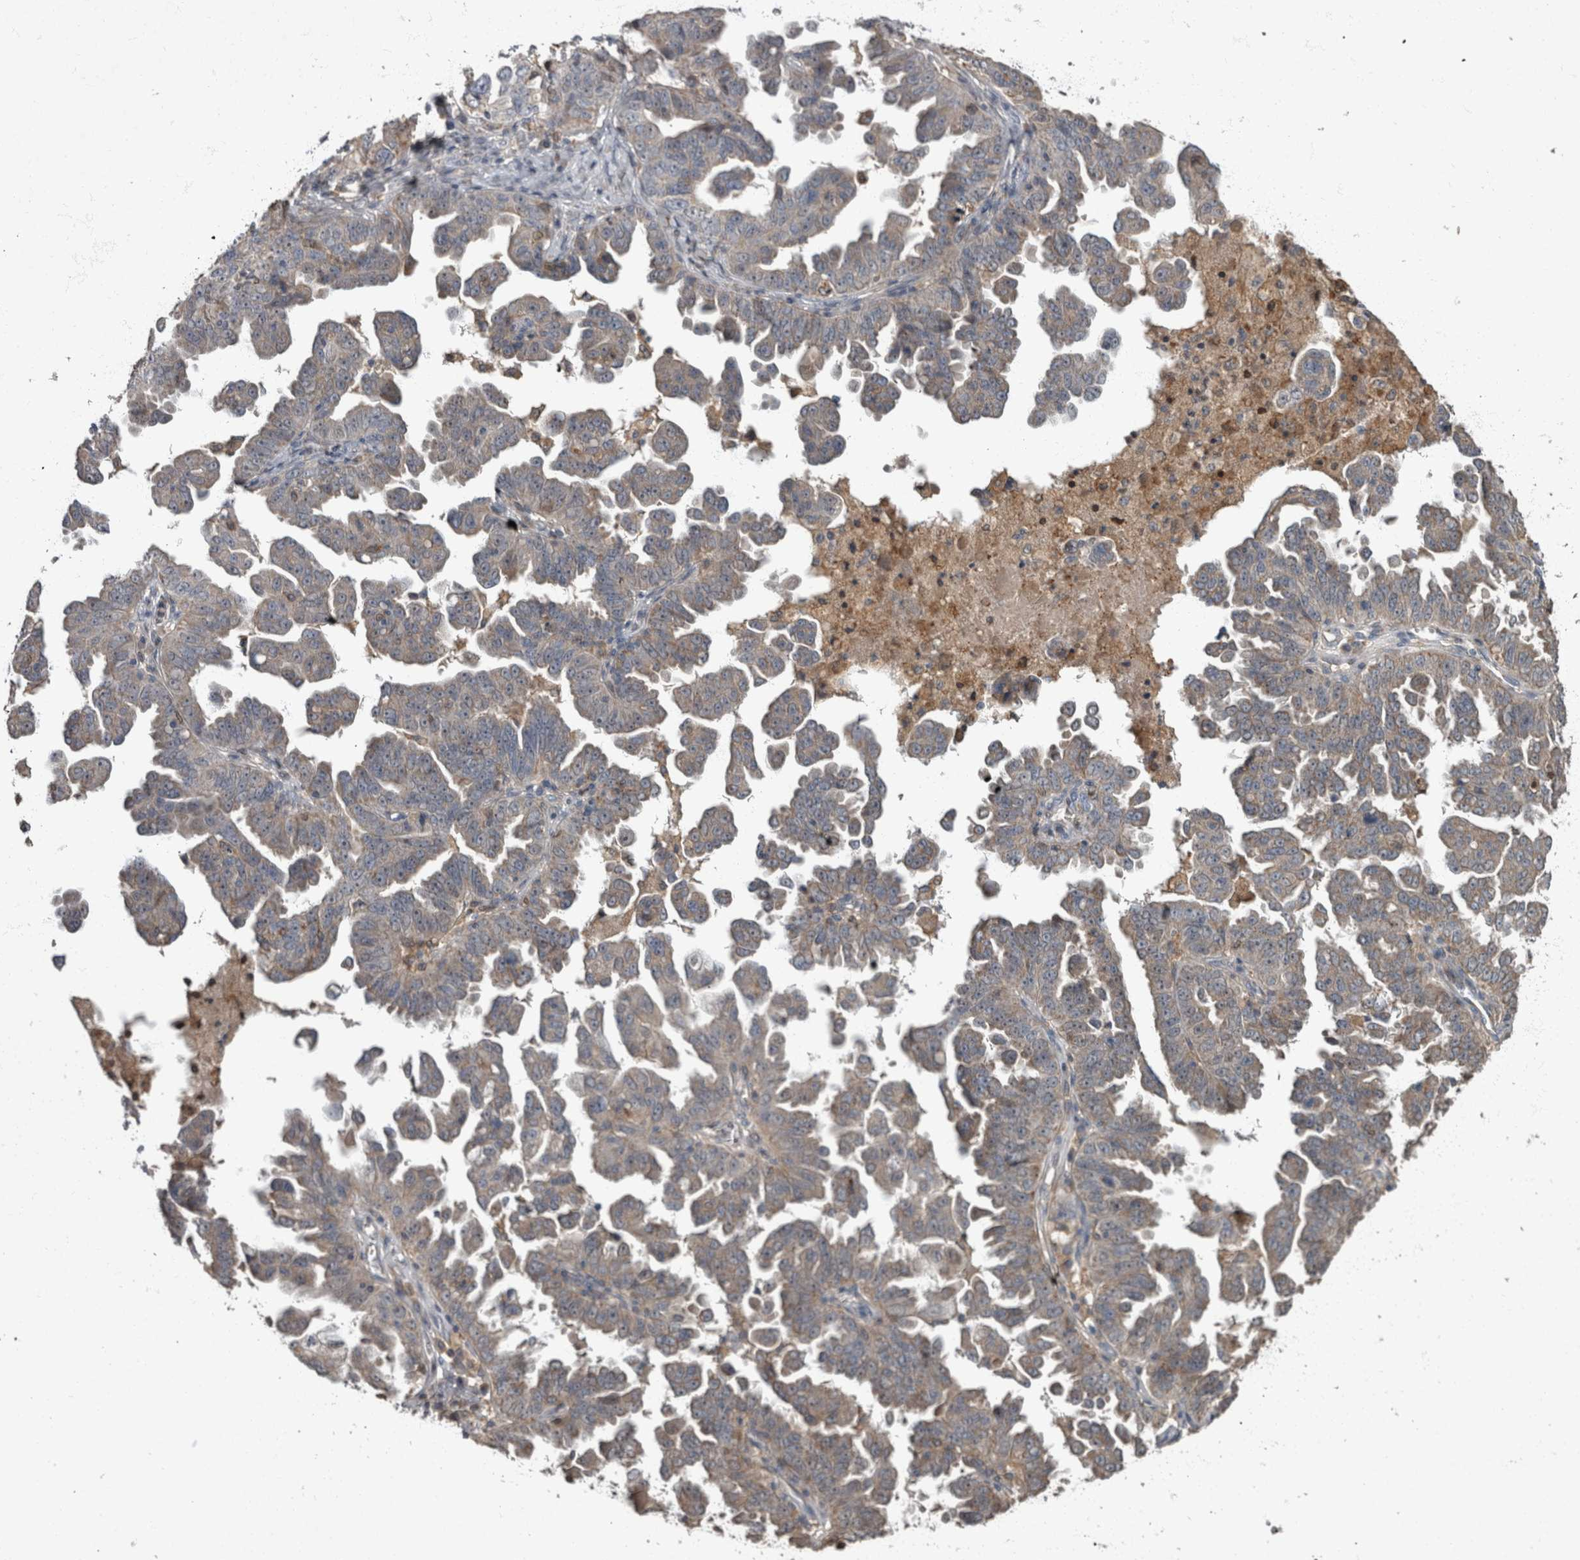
{"staining": {"intensity": "weak", "quantity": "<25%", "location": "cytoplasmic/membranous"}, "tissue": "ovarian cancer", "cell_type": "Tumor cells", "image_type": "cancer", "snomed": [{"axis": "morphology", "description": "Carcinoma, endometroid"}, {"axis": "topography", "description": "Ovary"}], "caption": "Human endometroid carcinoma (ovarian) stained for a protein using immunohistochemistry (IHC) reveals no positivity in tumor cells.", "gene": "PPP1R3C", "patient": {"sex": "female", "age": 62}}